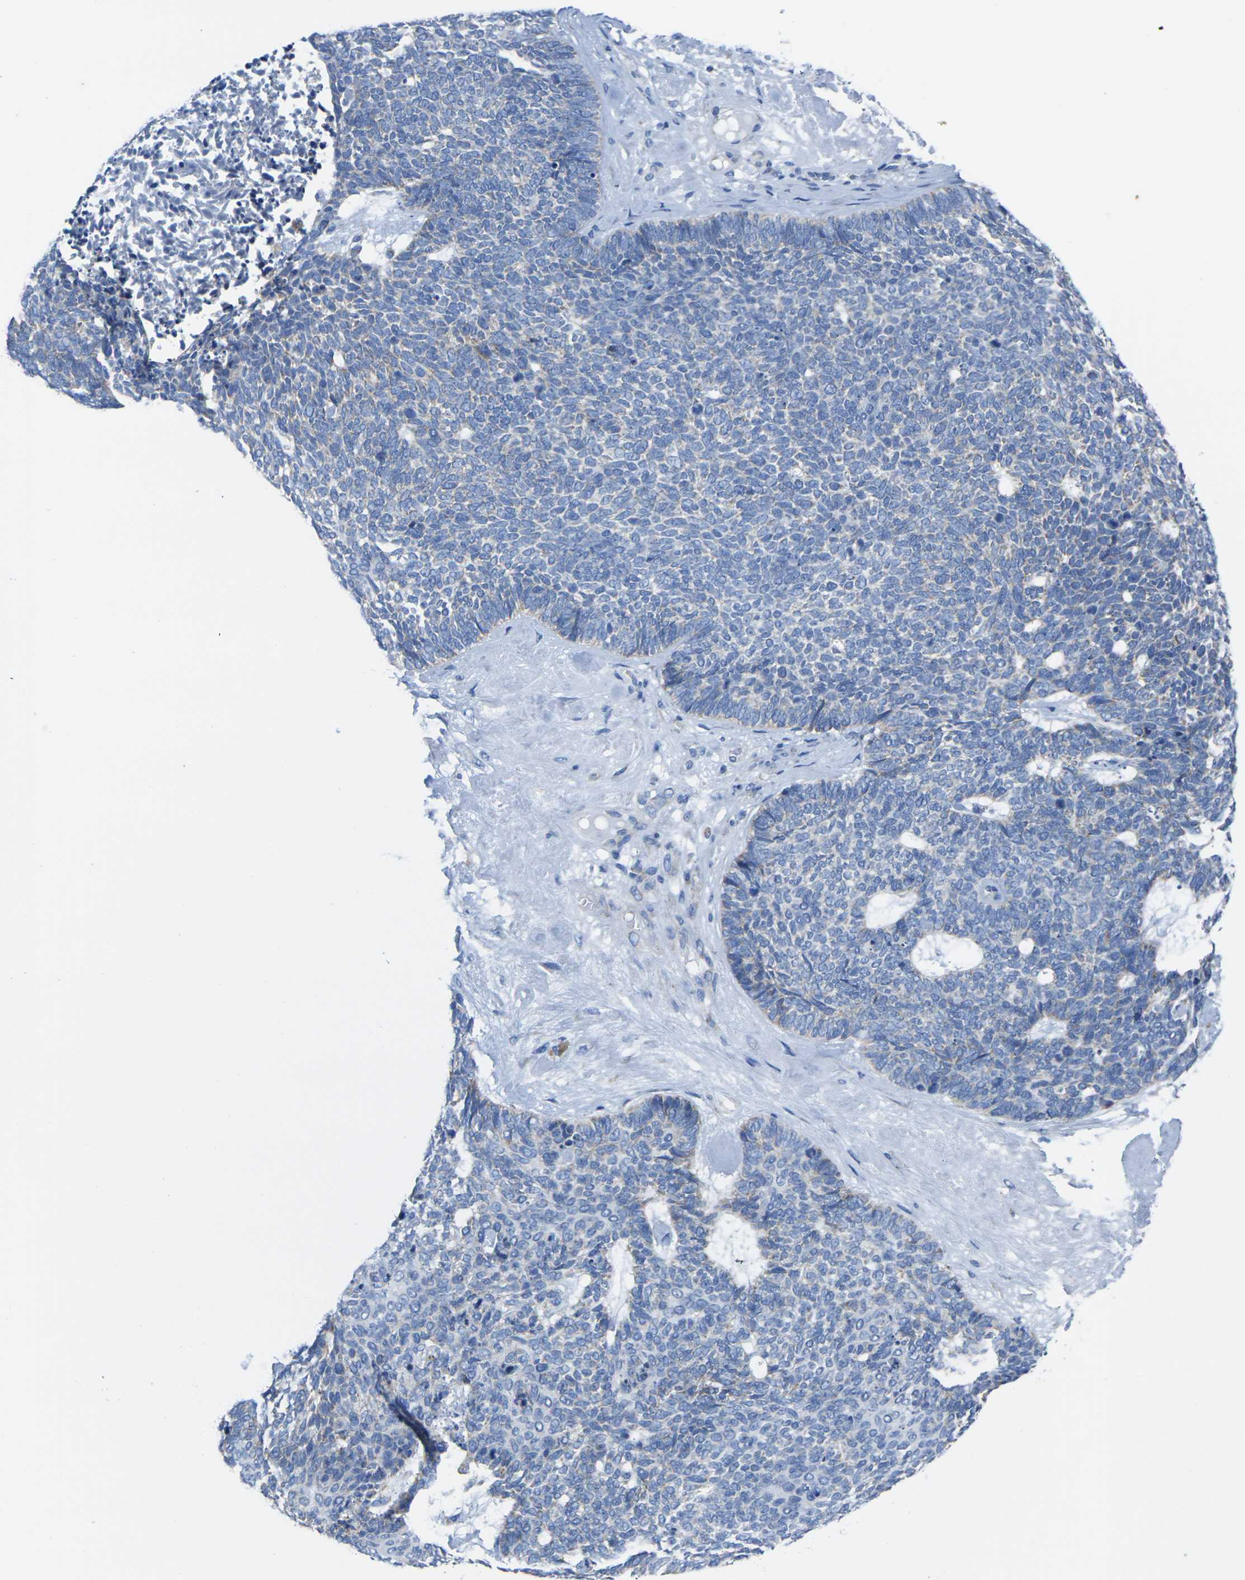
{"staining": {"intensity": "negative", "quantity": "none", "location": "none"}, "tissue": "skin cancer", "cell_type": "Tumor cells", "image_type": "cancer", "snomed": [{"axis": "morphology", "description": "Basal cell carcinoma"}, {"axis": "topography", "description": "Skin"}], "caption": "The immunohistochemistry (IHC) histopathology image has no significant staining in tumor cells of basal cell carcinoma (skin) tissue.", "gene": "TMEM204", "patient": {"sex": "female", "age": 84}}